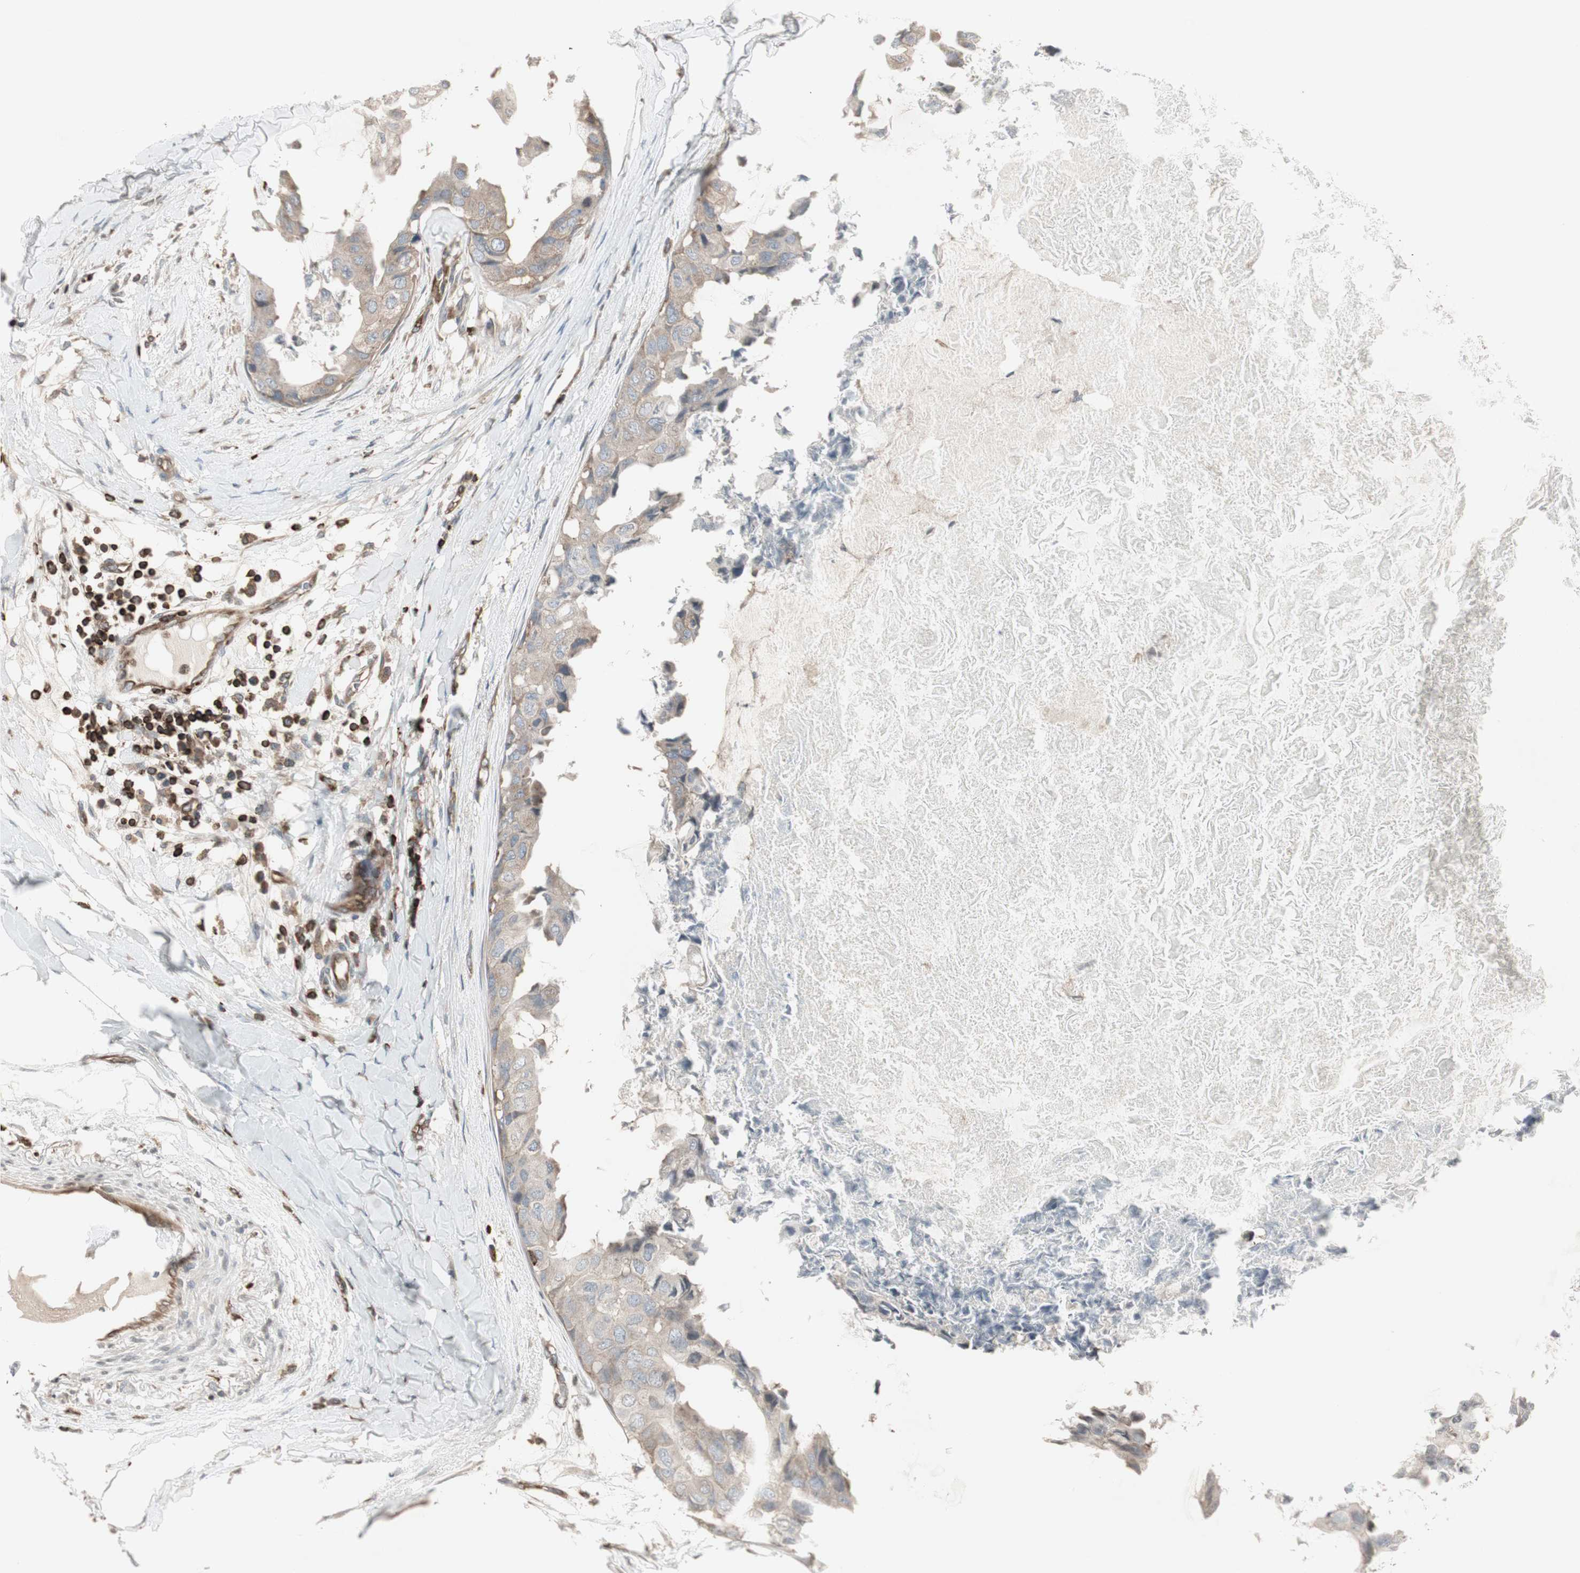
{"staining": {"intensity": "weak", "quantity": ">75%", "location": "cytoplasmic/membranous"}, "tissue": "breast cancer", "cell_type": "Tumor cells", "image_type": "cancer", "snomed": [{"axis": "morphology", "description": "Duct carcinoma"}, {"axis": "topography", "description": "Breast"}], "caption": "Breast cancer stained with immunohistochemistry exhibits weak cytoplasmic/membranous expression in approximately >75% of tumor cells.", "gene": "ARHGEF1", "patient": {"sex": "female", "age": 40}}